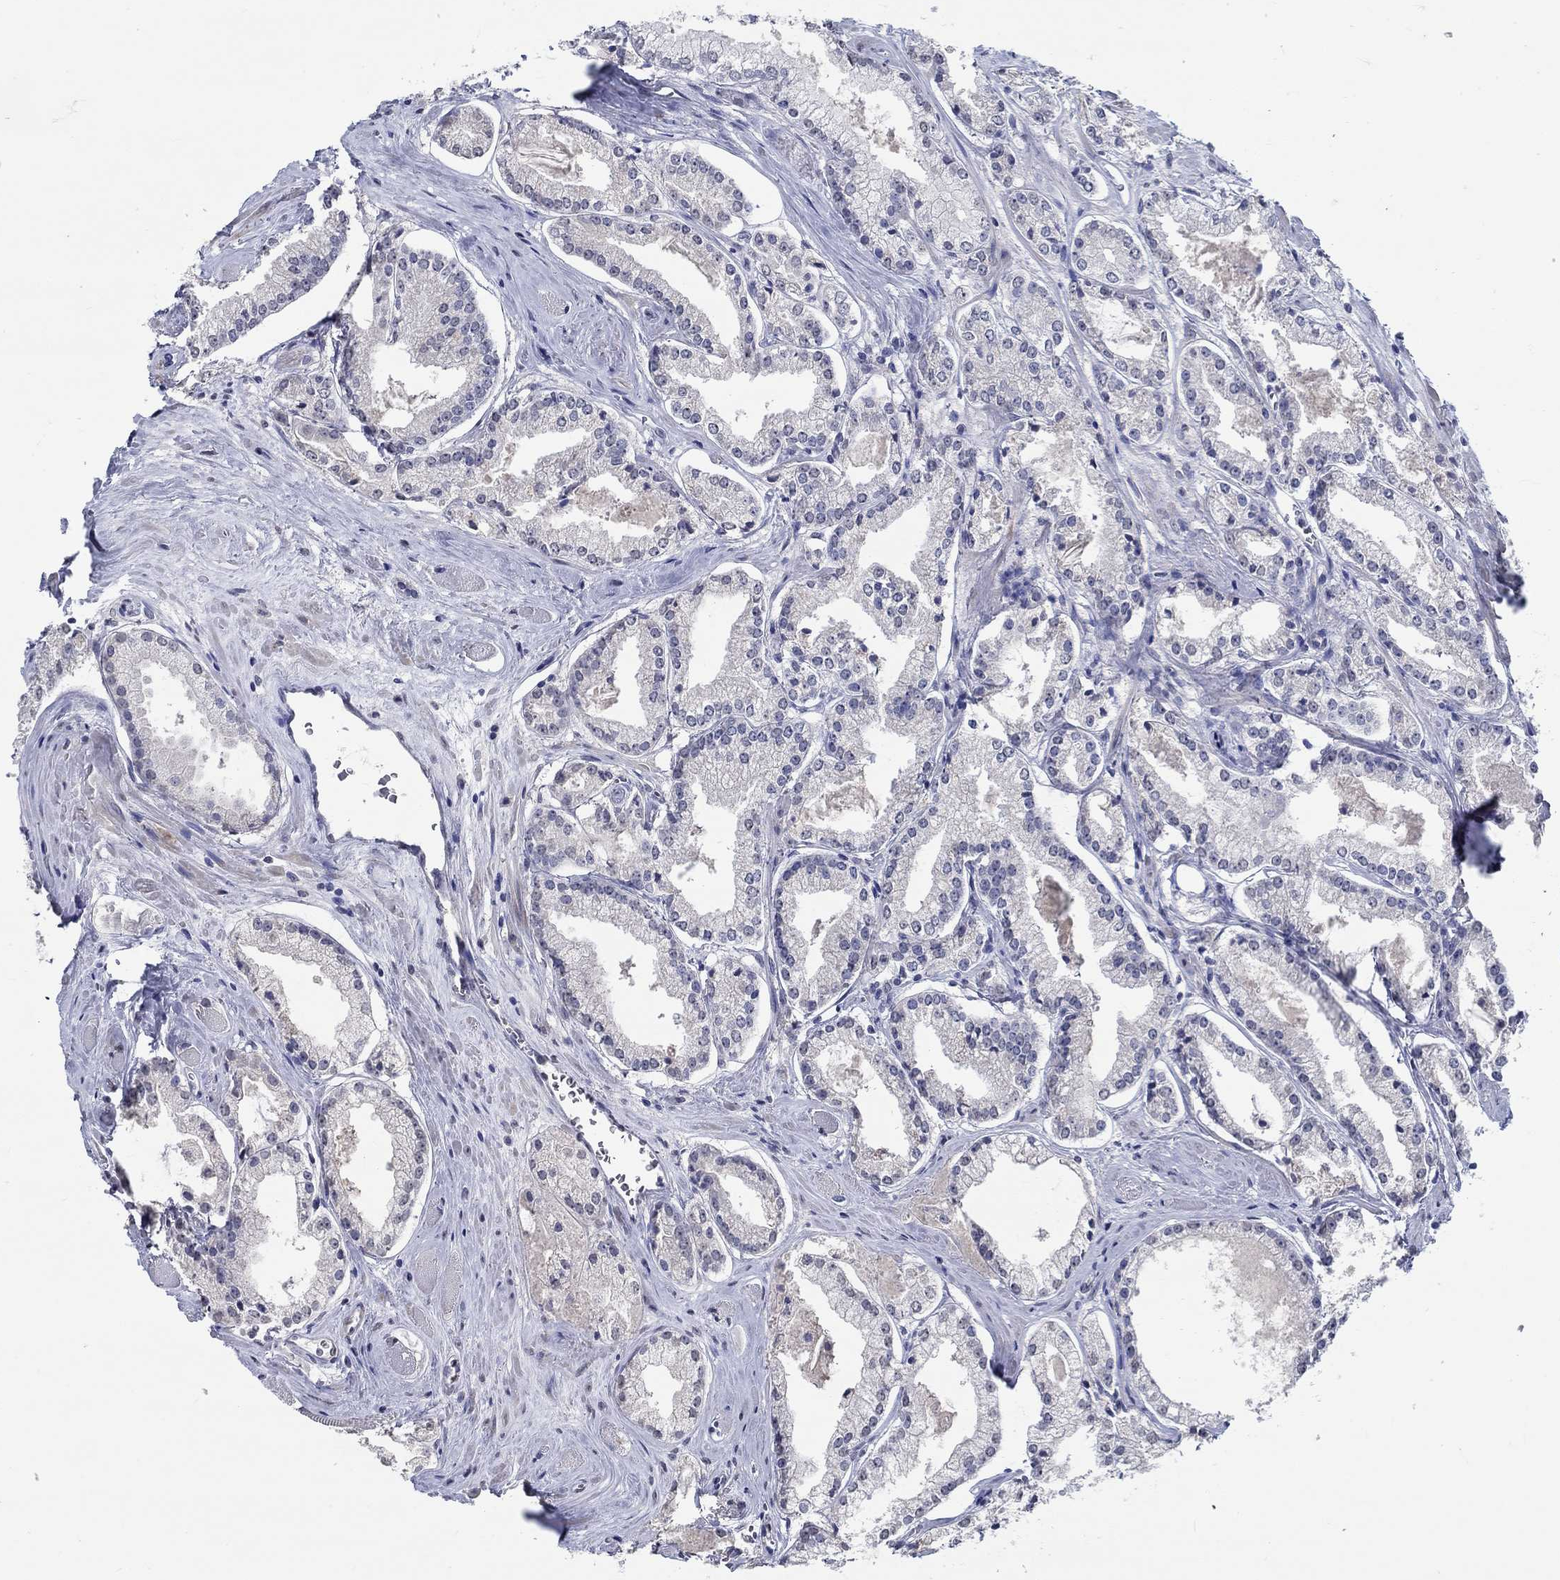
{"staining": {"intensity": "negative", "quantity": "none", "location": "none"}, "tissue": "prostate cancer", "cell_type": "Tumor cells", "image_type": "cancer", "snomed": [{"axis": "morphology", "description": "Adenocarcinoma, NOS"}, {"axis": "topography", "description": "Prostate"}], "caption": "Micrograph shows no protein expression in tumor cells of prostate cancer (adenocarcinoma) tissue.", "gene": "PDE1B", "patient": {"sex": "male", "age": 72}}